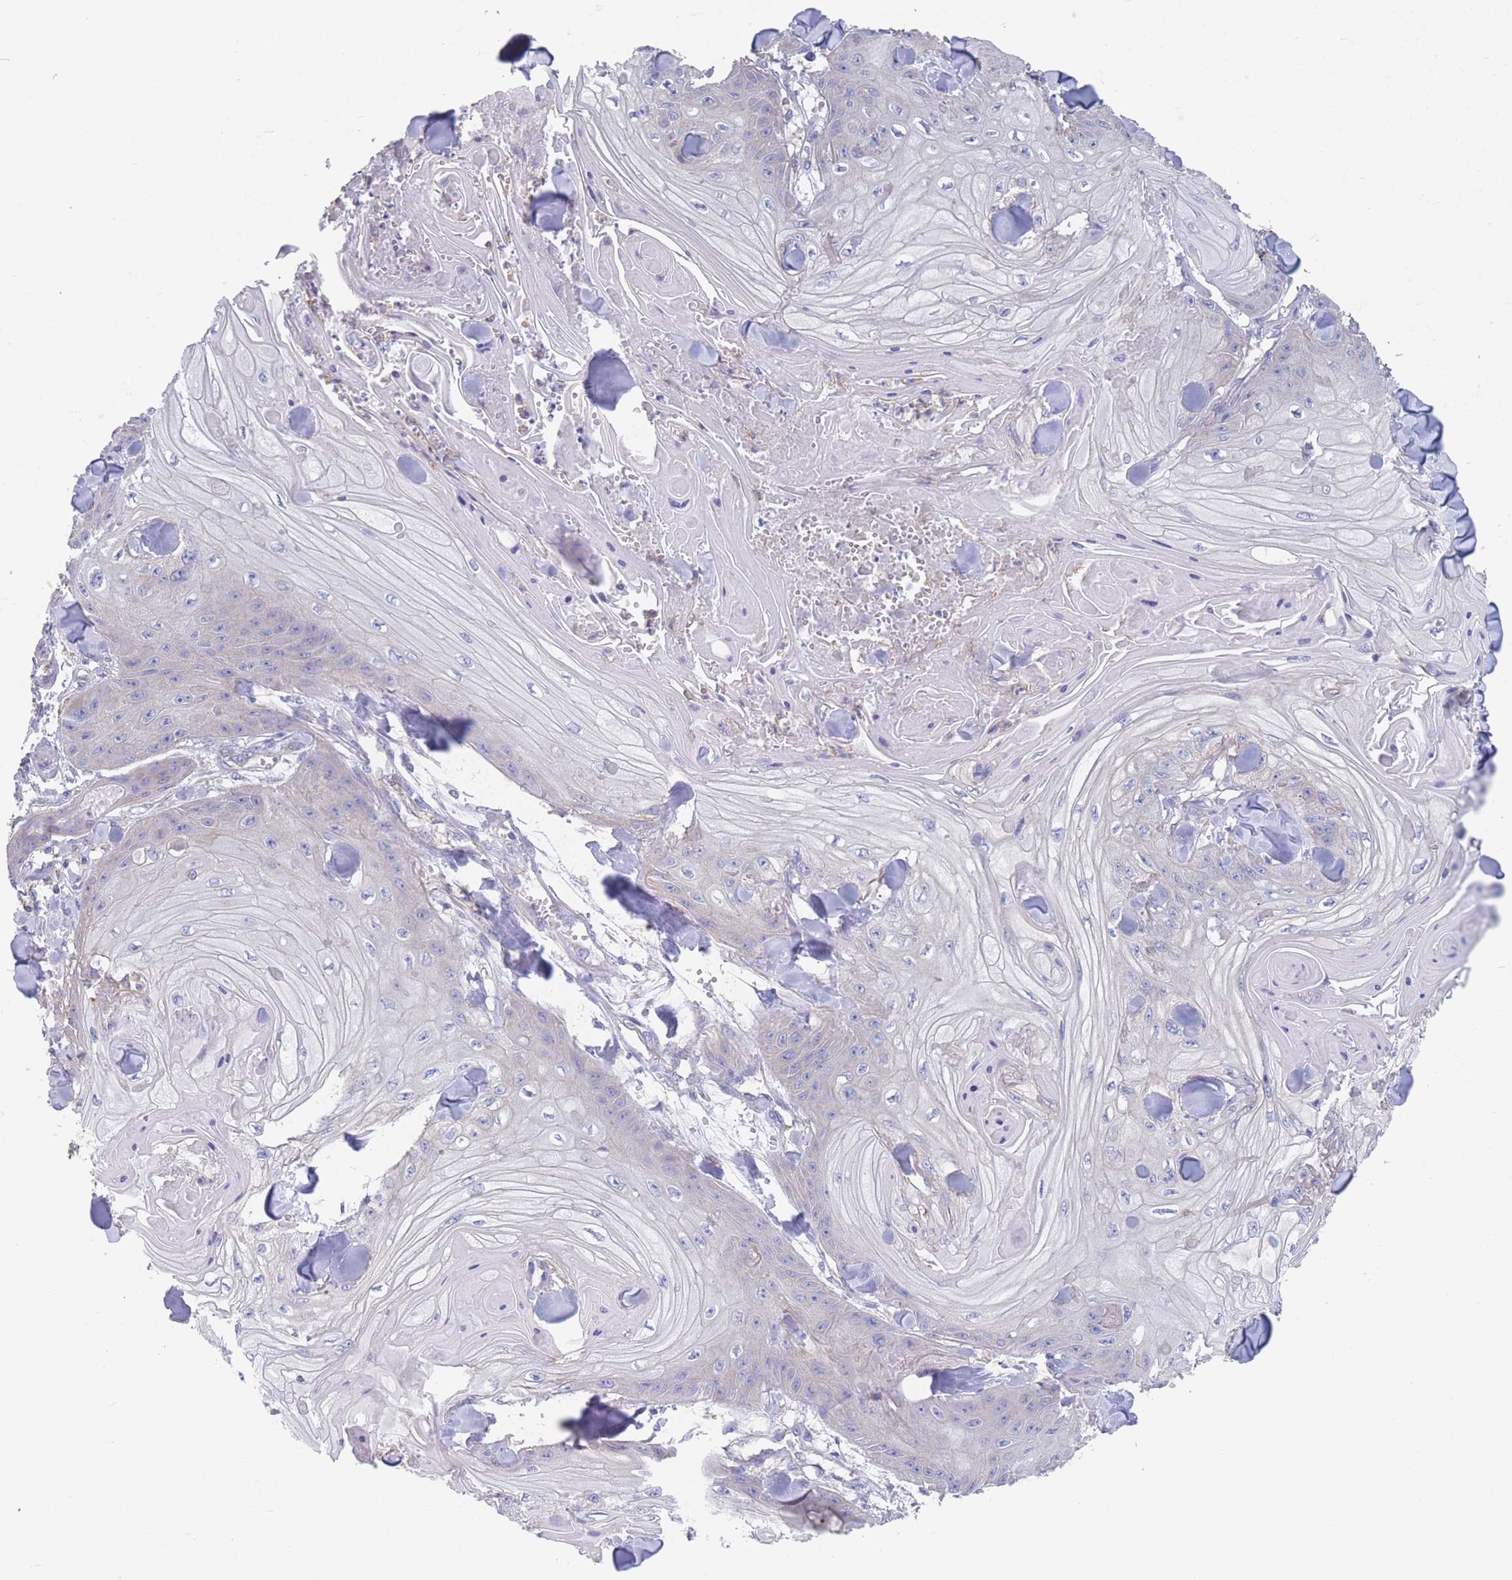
{"staining": {"intensity": "negative", "quantity": "none", "location": "none"}, "tissue": "skin cancer", "cell_type": "Tumor cells", "image_type": "cancer", "snomed": [{"axis": "morphology", "description": "Squamous cell carcinoma, NOS"}, {"axis": "topography", "description": "Skin"}], "caption": "High magnification brightfield microscopy of skin cancer stained with DAB (brown) and counterstained with hematoxylin (blue): tumor cells show no significant staining.", "gene": "ADH1A", "patient": {"sex": "male", "age": 74}}